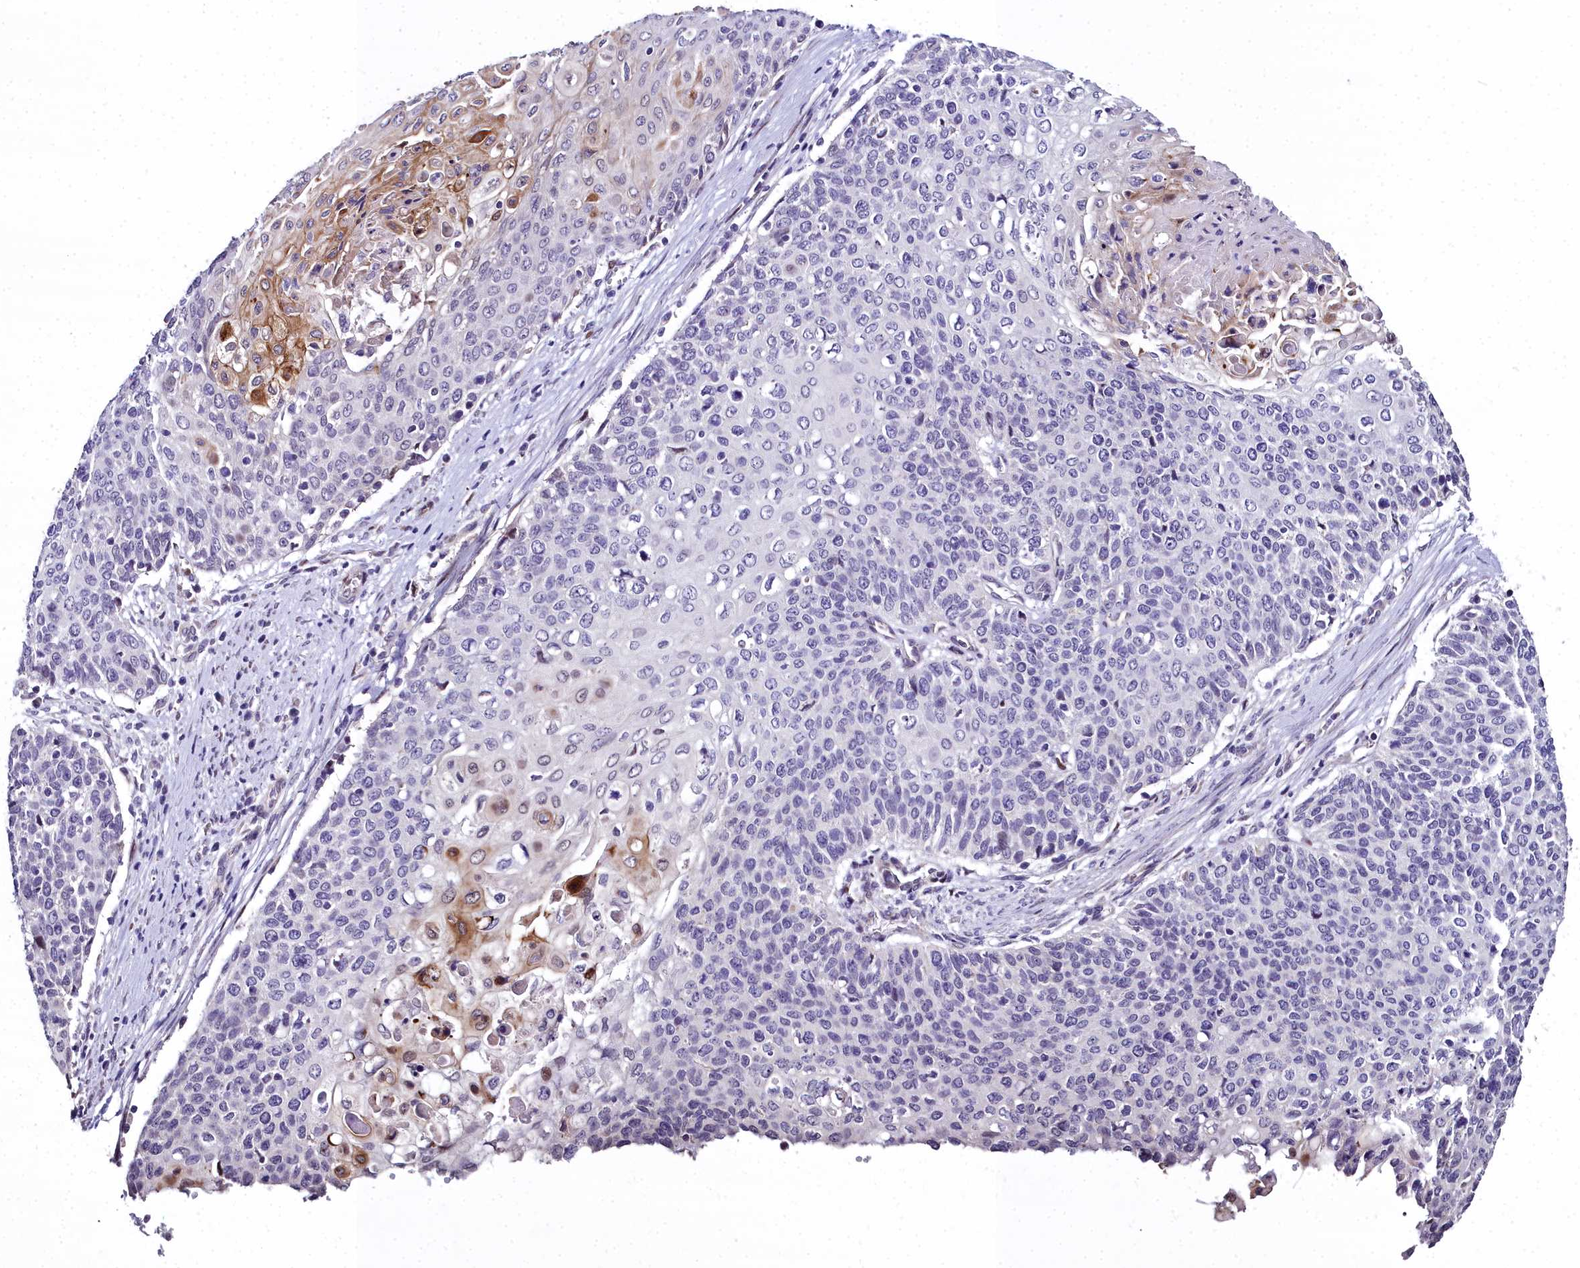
{"staining": {"intensity": "moderate", "quantity": "<25%", "location": "cytoplasmic/membranous"}, "tissue": "cervical cancer", "cell_type": "Tumor cells", "image_type": "cancer", "snomed": [{"axis": "morphology", "description": "Squamous cell carcinoma, NOS"}, {"axis": "topography", "description": "Cervix"}], "caption": "Moderate cytoplasmic/membranous protein positivity is appreciated in approximately <25% of tumor cells in cervical cancer. The protein of interest is stained brown, and the nuclei are stained in blue (DAB IHC with brightfield microscopy, high magnification).", "gene": "AP1M1", "patient": {"sex": "female", "age": 39}}